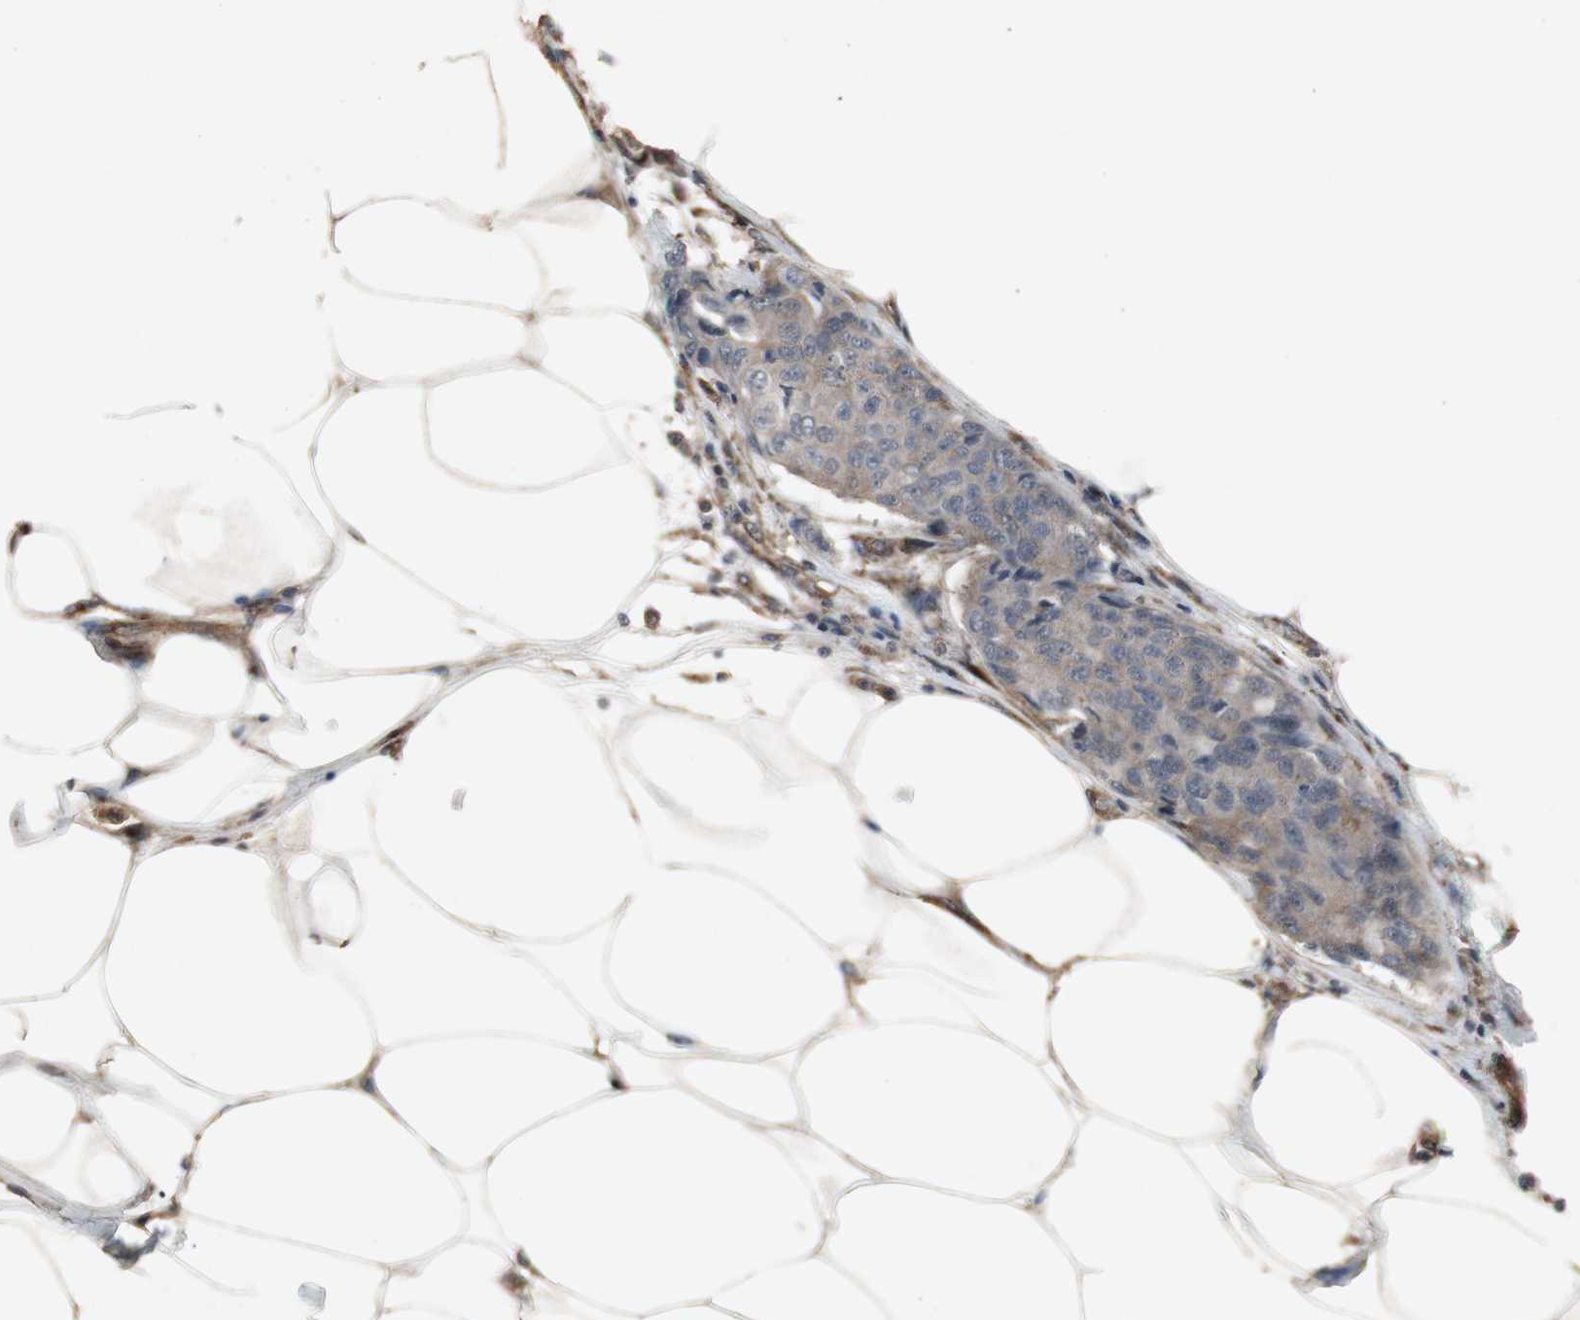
{"staining": {"intensity": "weak", "quantity": ">75%", "location": "cytoplasmic/membranous"}, "tissue": "breast cancer", "cell_type": "Tumor cells", "image_type": "cancer", "snomed": [{"axis": "morphology", "description": "Duct carcinoma"}, {"axis": "topography", "description": "Breast"}], "caption": "An IHC histopathology image of tumor tissue is shown. Protein staining in brown highlights weak cytoplasmic/membranous positivity in infiltrating ductal carcinoma (breast) within tumor cells.", "gene": "ATP2B2", "patient": {"sex": "female", "age": 80}}